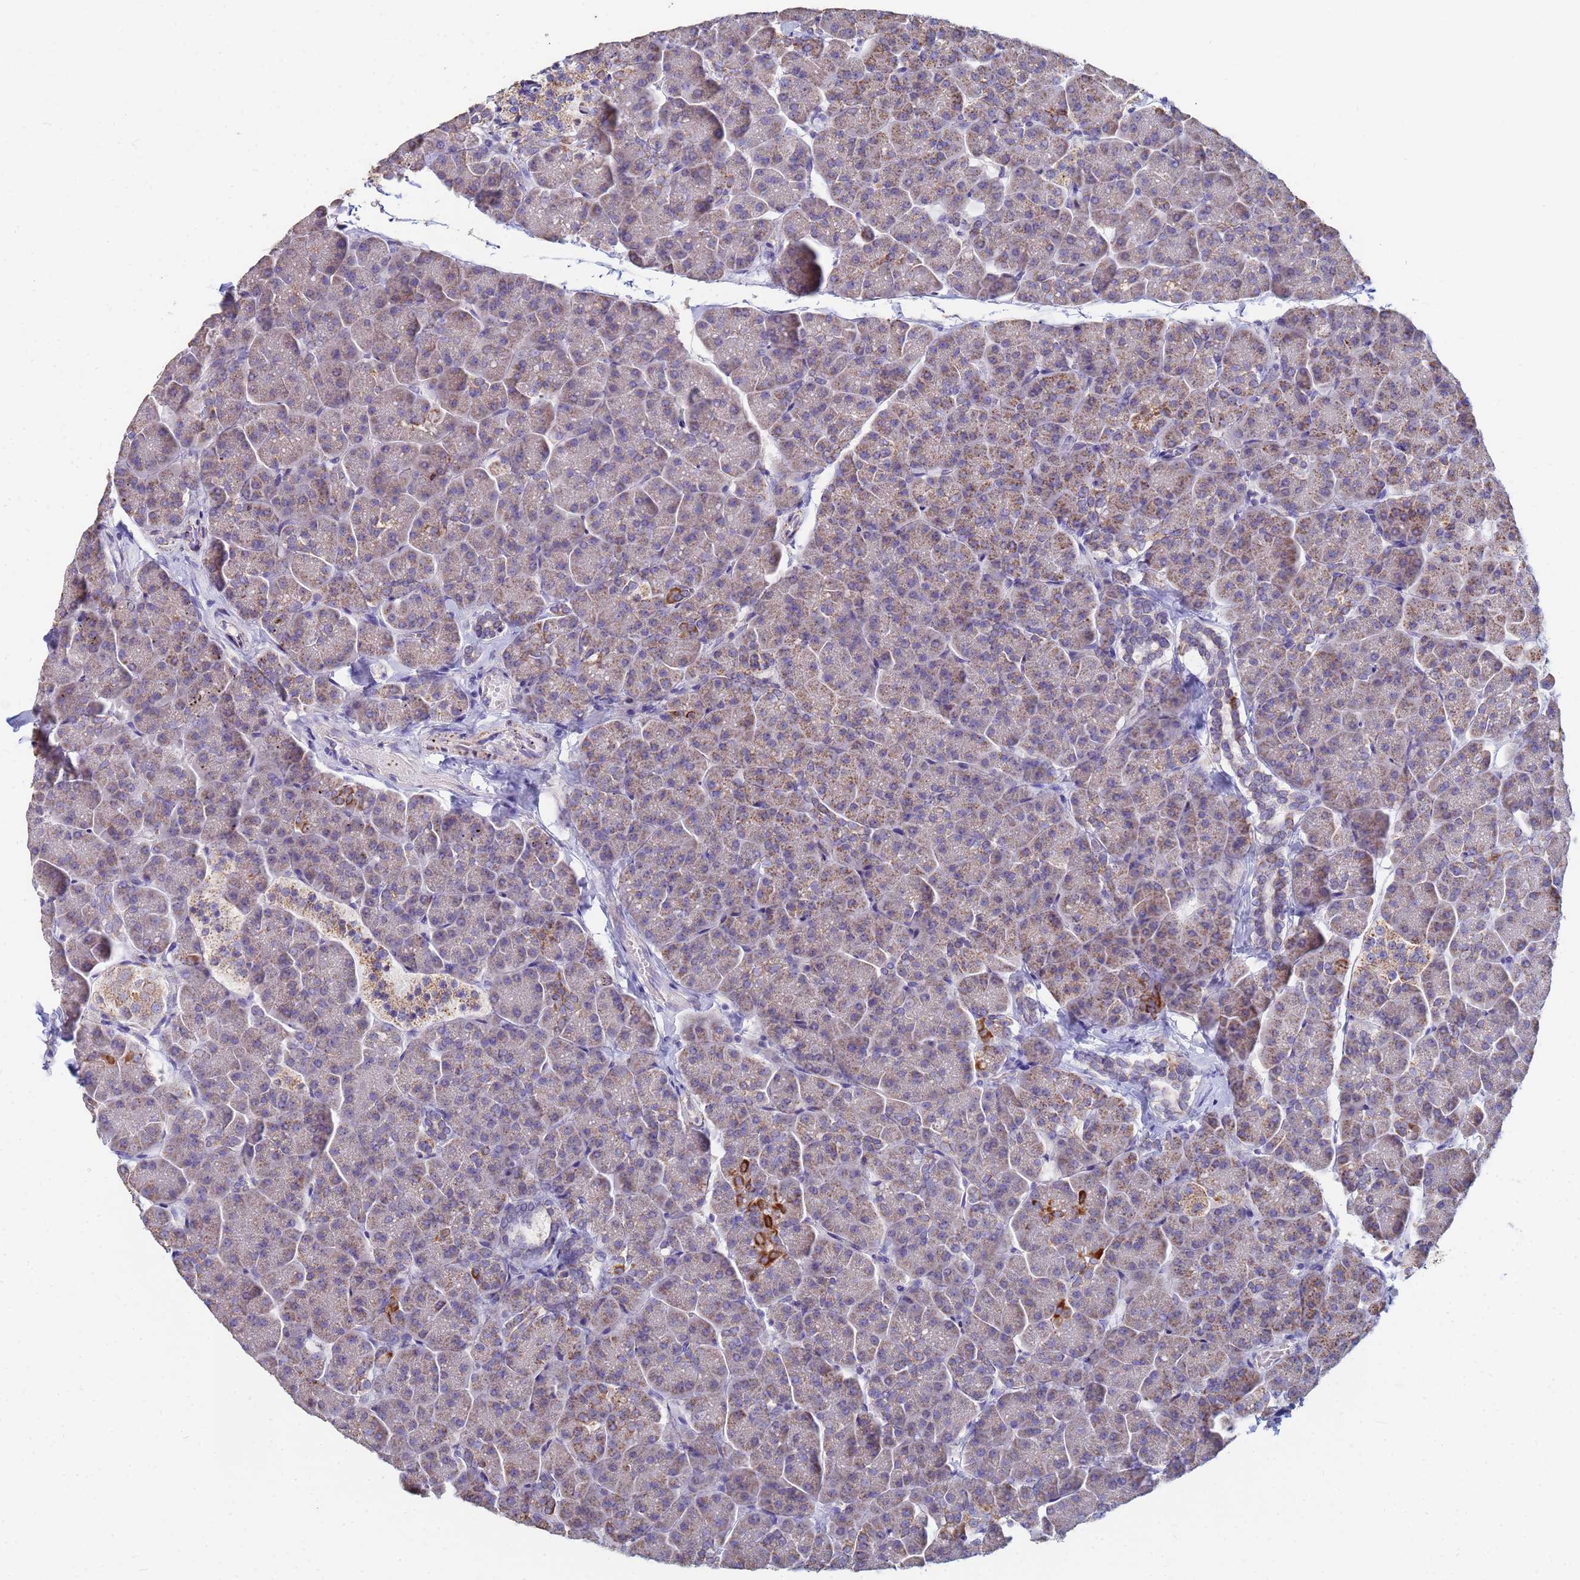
{"staining": {"intensity": "strong", "quantity": "<25%", "location": "cytoplasmic/membranous"}, "tissue": "pancreas", "cell_type": "Exocrine glandular cells", "image_type": "normal", "snomed": [{"axis": "morphology", "description": "Normal tissue, NOS"}, {"axis": "topography", "description": "Pancreas"}, {"axis": "topography", "description": "Peripheral nerve tissue"}], "caption": "Protein analysis of normal pancreas displays strong cytoplasmic/membranous expression in approximately <25% of exocrine glandular cells. Nuclei are stained in blue.", "gene": "UQCRHL", "patient": {"sex": "male", "age": 54}}